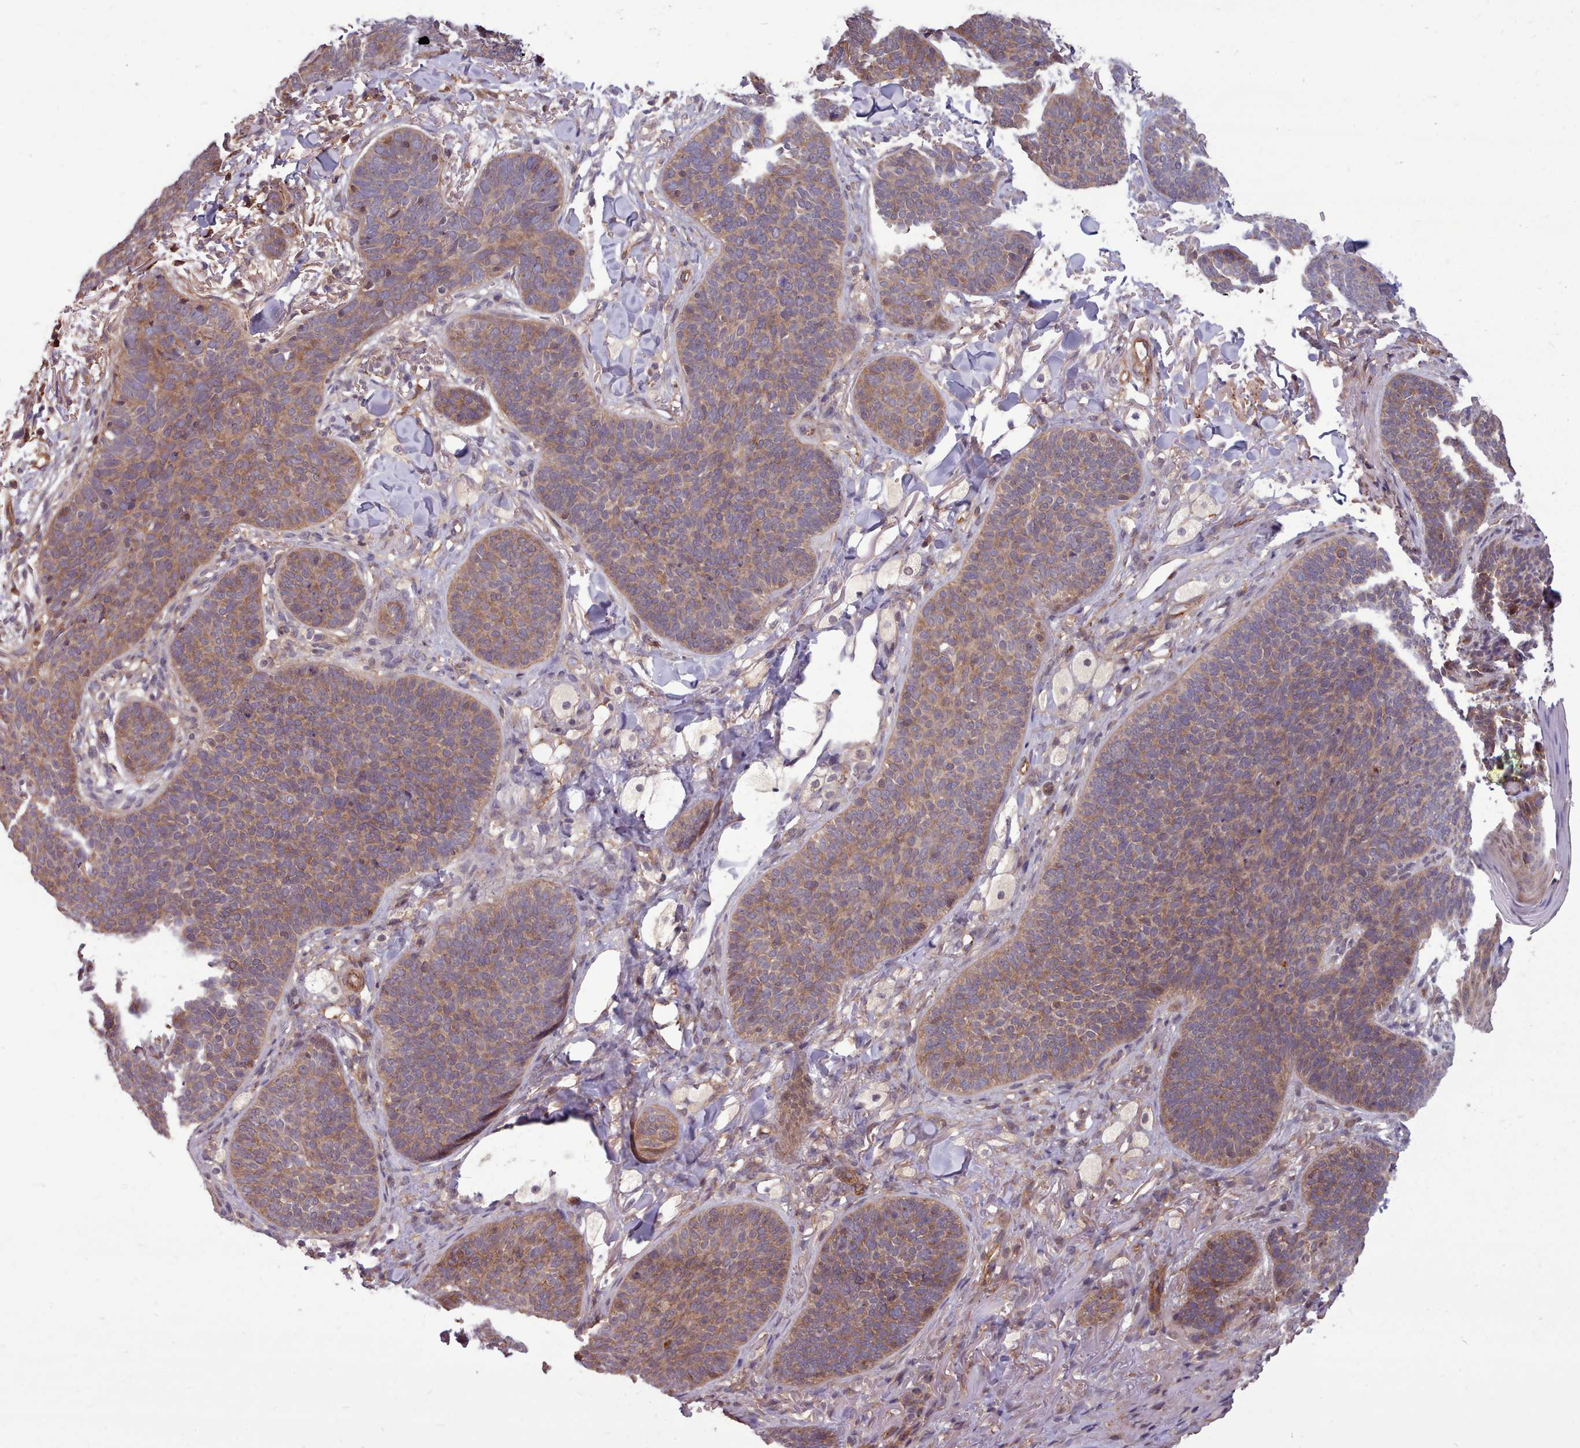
{"staining": {"intensity": "moderate", "quantity": ">75%", "location": "cytoplasmic/membranous"}, "tissue": "skin cancer", "cell_type": "Tumor cells", "image_type": "cancer", "snomed": [{"axis": "morphology", "description": "Basal cell carcinoma"}, {"axis": "topography", "description": "Skin"}], "caption": "Brown immunohistochemical staining in skin cancer reveals moderate cytoplasmic/membranous expression in about >75% of tumor cells.", "gene": "STUB1", "patient": {"sex": "male", "age": 85}}